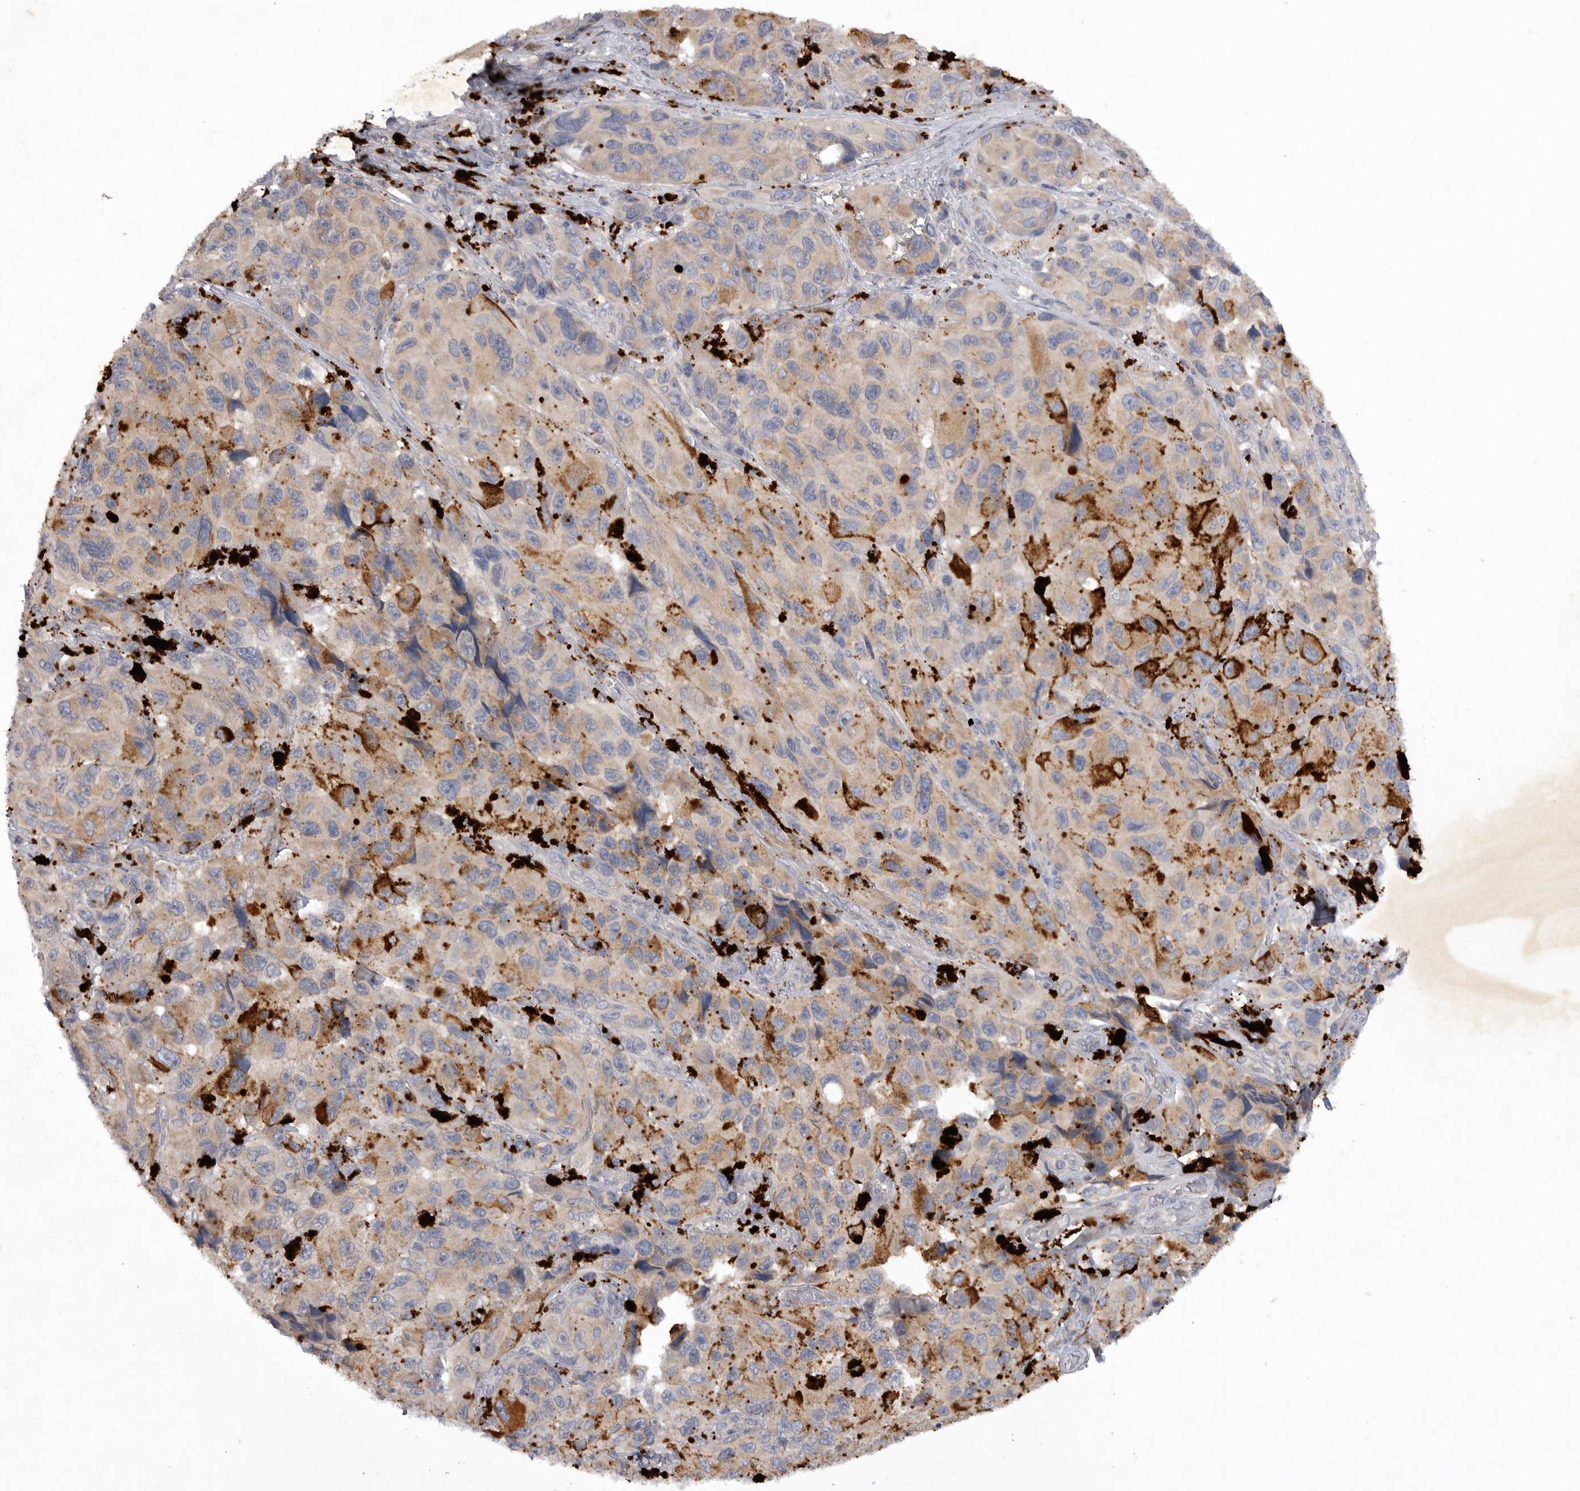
{"staining": {"intensity": "weak", "quantity": "<25%", "location": "cytoplasmic/membranous"}, "tissue": "melanoma", "cell_type": "Tumor cells", "image_type": "cancer", "snomed": [{"axis": "morphology", "description": "Malignant melanoma, NOS"}, {"axis": "topography", "description": "Skin"}], "caption": "Image shows no significant protein staining in tumor cells of malignant melanoma.", "gene": "DHDDS", "patient": {"sex": "female", "age": 73}}